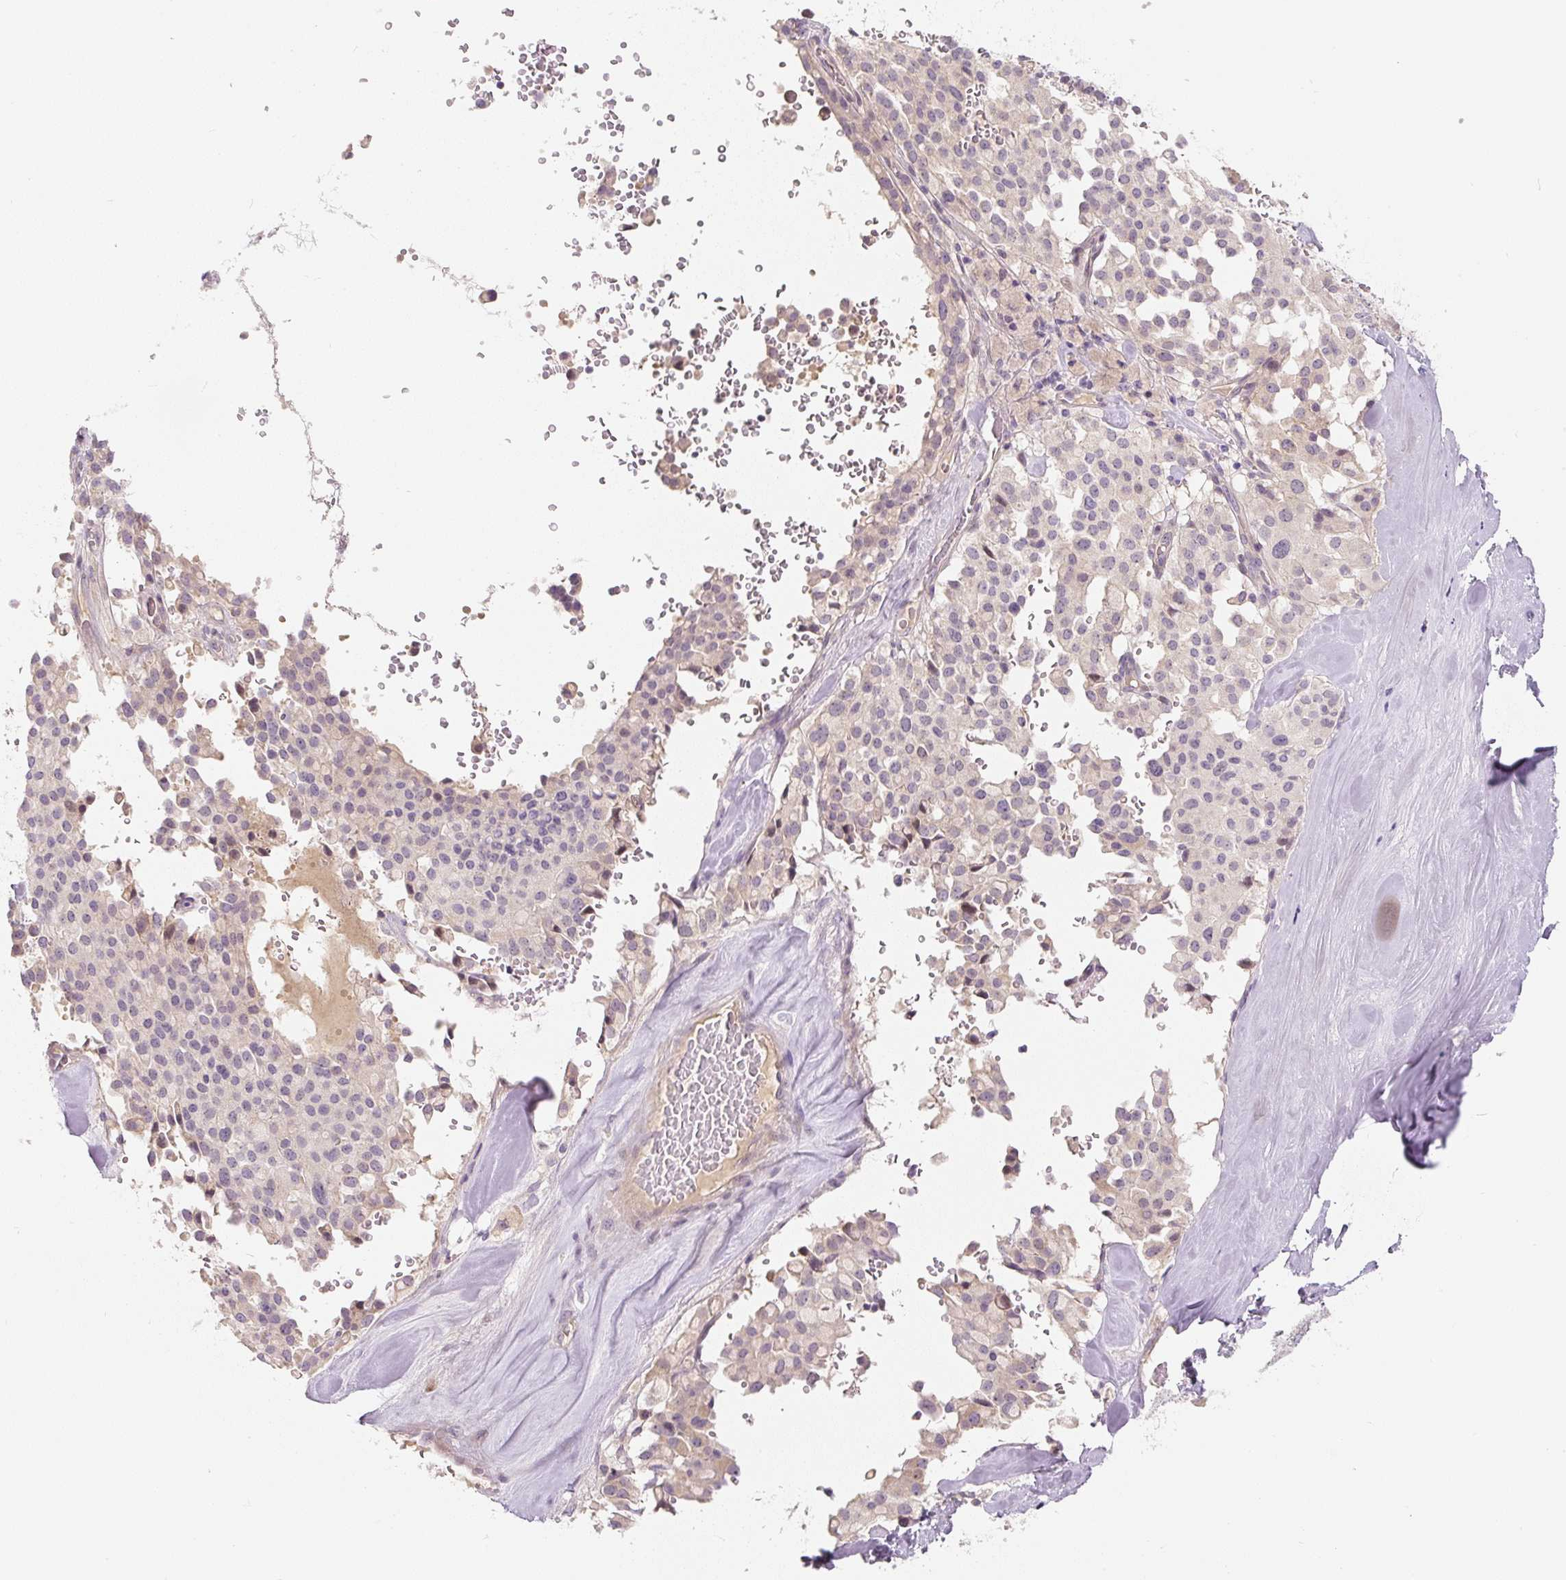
{"staining": {"intensity": "negative", "quantity": "none", "location": "none"}, "tissue": "pancreatic cancer", "cell_type": "Tumor cells", "image_type": "cancer", "snomed": [{"axis": "morphology", "description": "Adenocarcinoma, NOS"}, {"axis": "topography", "description": "Pancreas"}], "caption": "High magnification brightfield microscopy of pancreatic cancer stained with DAB (brown) and counterstained with hematoxylin (blue): tumor cells show no significant expression.", "gene": "PWWP3B", "patient": {"sex": "male", "age": 65}}